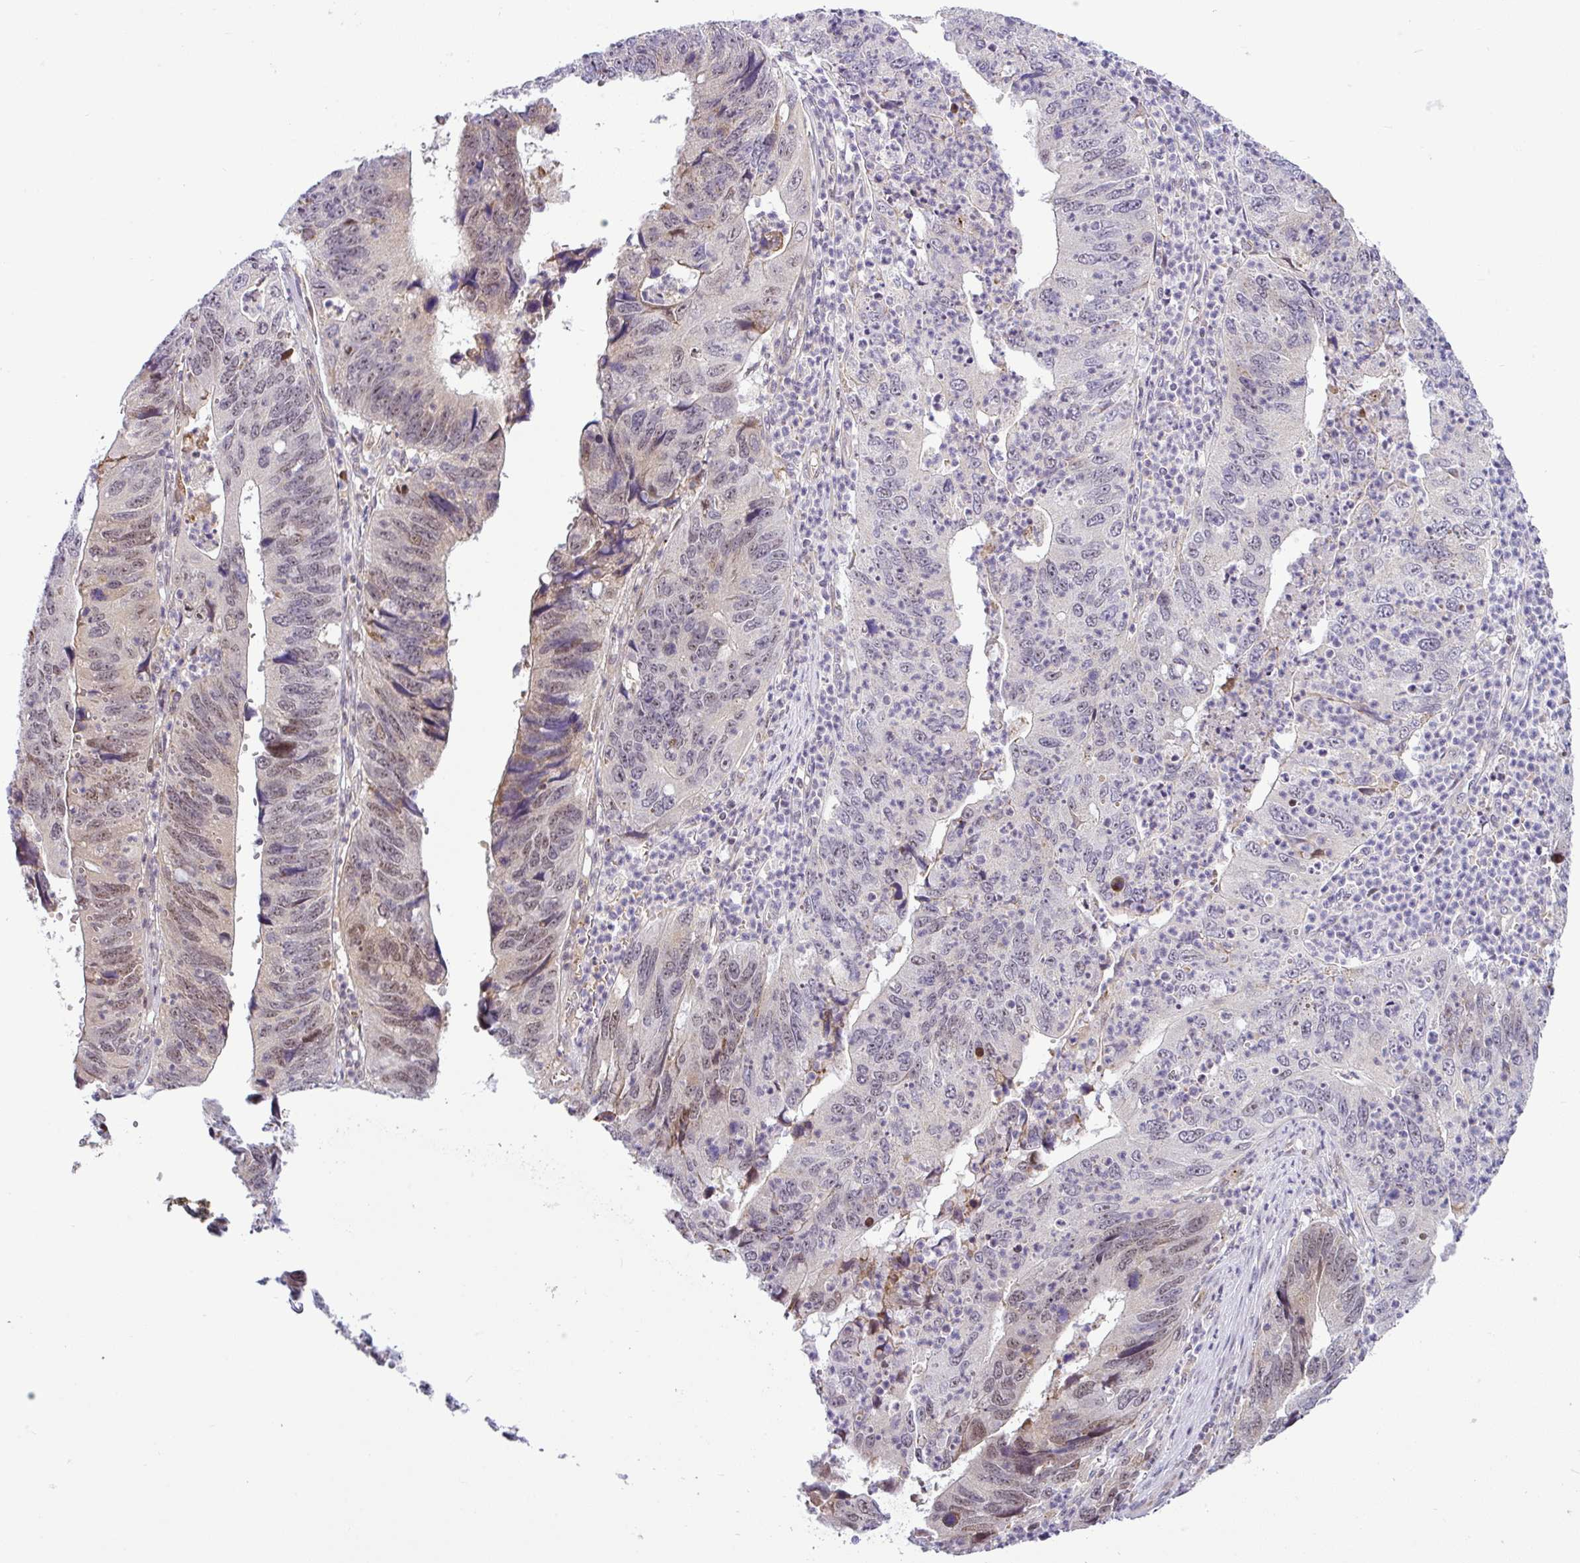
{"staining": {"intensity": "weak", "quantity": "25%-75%", "location": "nuclear"}, "tissue": "stomach cancer", "cell_type": "Tumor cells", "image_type": "cancer", "snomed": [{"axis": "morphology", "description": "Adenocarcinoma, NOS"}, {"axis": "topography", "description": "Stomach"}], "caption": "Tumor cells demonstrate weak nuclear positivity in approximately 25%-75% of cells in stomach cancer. (DAB = brown stain, brightfield microscopy at high magnification).", "gene": "NDUFB2", "patient": {"sex": "male", "age": 59}}